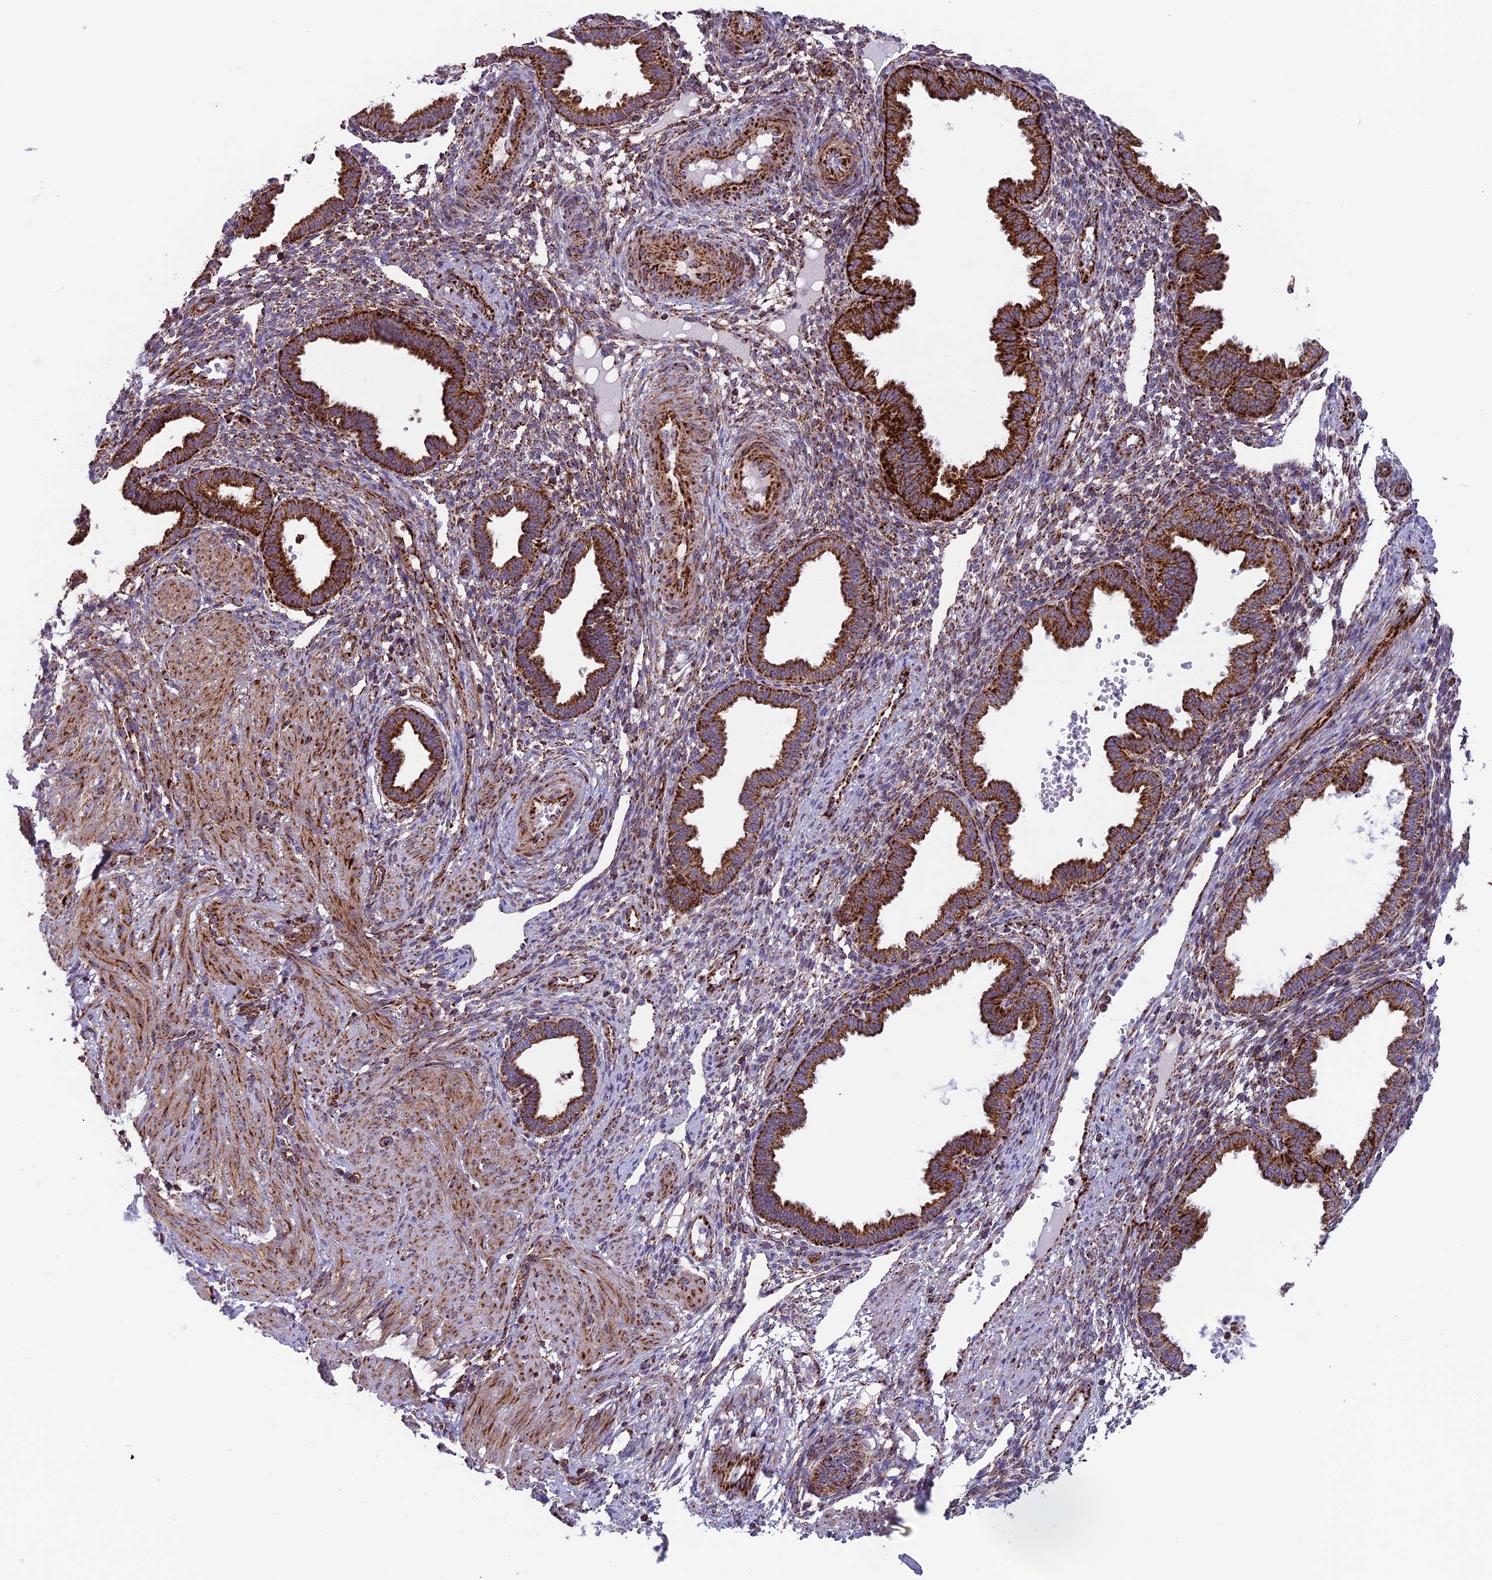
{"staining": {"intensity": "moderate", "quantity": ">75%", "location": "cytoplasmic/membranous"}, "tissue": "endometrium", "cell_type": "Cells in endometrial stroma", "image_type": "normal", "snomed": [{"axis": "morphology", "description": "Normal tissue, NOS"}, {"axis": "topography", "description": "Endometrium"}], "caption": "A photomicrograph of human endometrium stained for a protein reveals moderate cytoplasmic/membranous brown staining in cells in endometrial stroma.", "gene": "MRPS18B", "patient": {"sex": "female", "age": 33}}